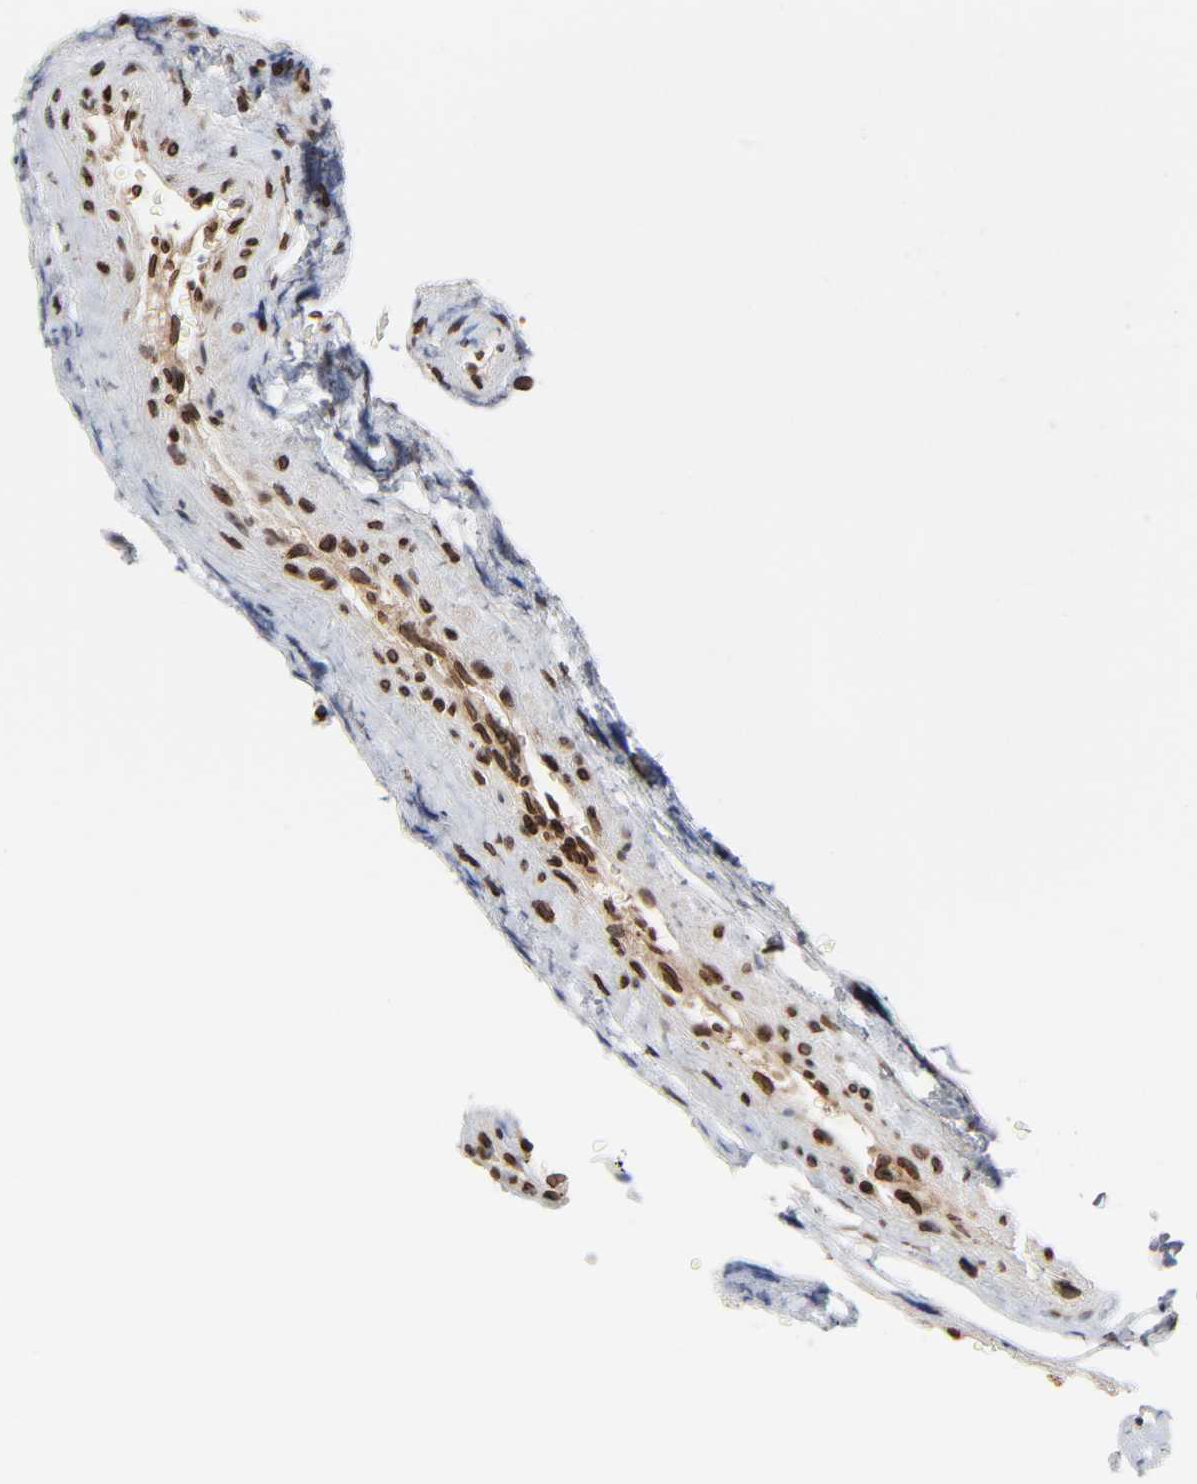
{"staining": {"intensity": "strong", "quantity": ">75%", "location": "cytoplasmic/membranous,nuclear"}, "tissue": "glioma", "cell_type": "Tumor cells", "image_type": "cancer", "snomed": [{"axis": "morphology", "description": "Glioma, malignant, High grade"}, {"axis": "topography", "description": "Cerebral cortex"}], "caption": "IHC of human malignant glioma (high-grade) shows high levels of strong cytoplasmic/membranous and nuclear staining in approximately >75% of tumor cells.", "gene": "RANGAP1", "patient": {"sex": "female", "age": 55}}